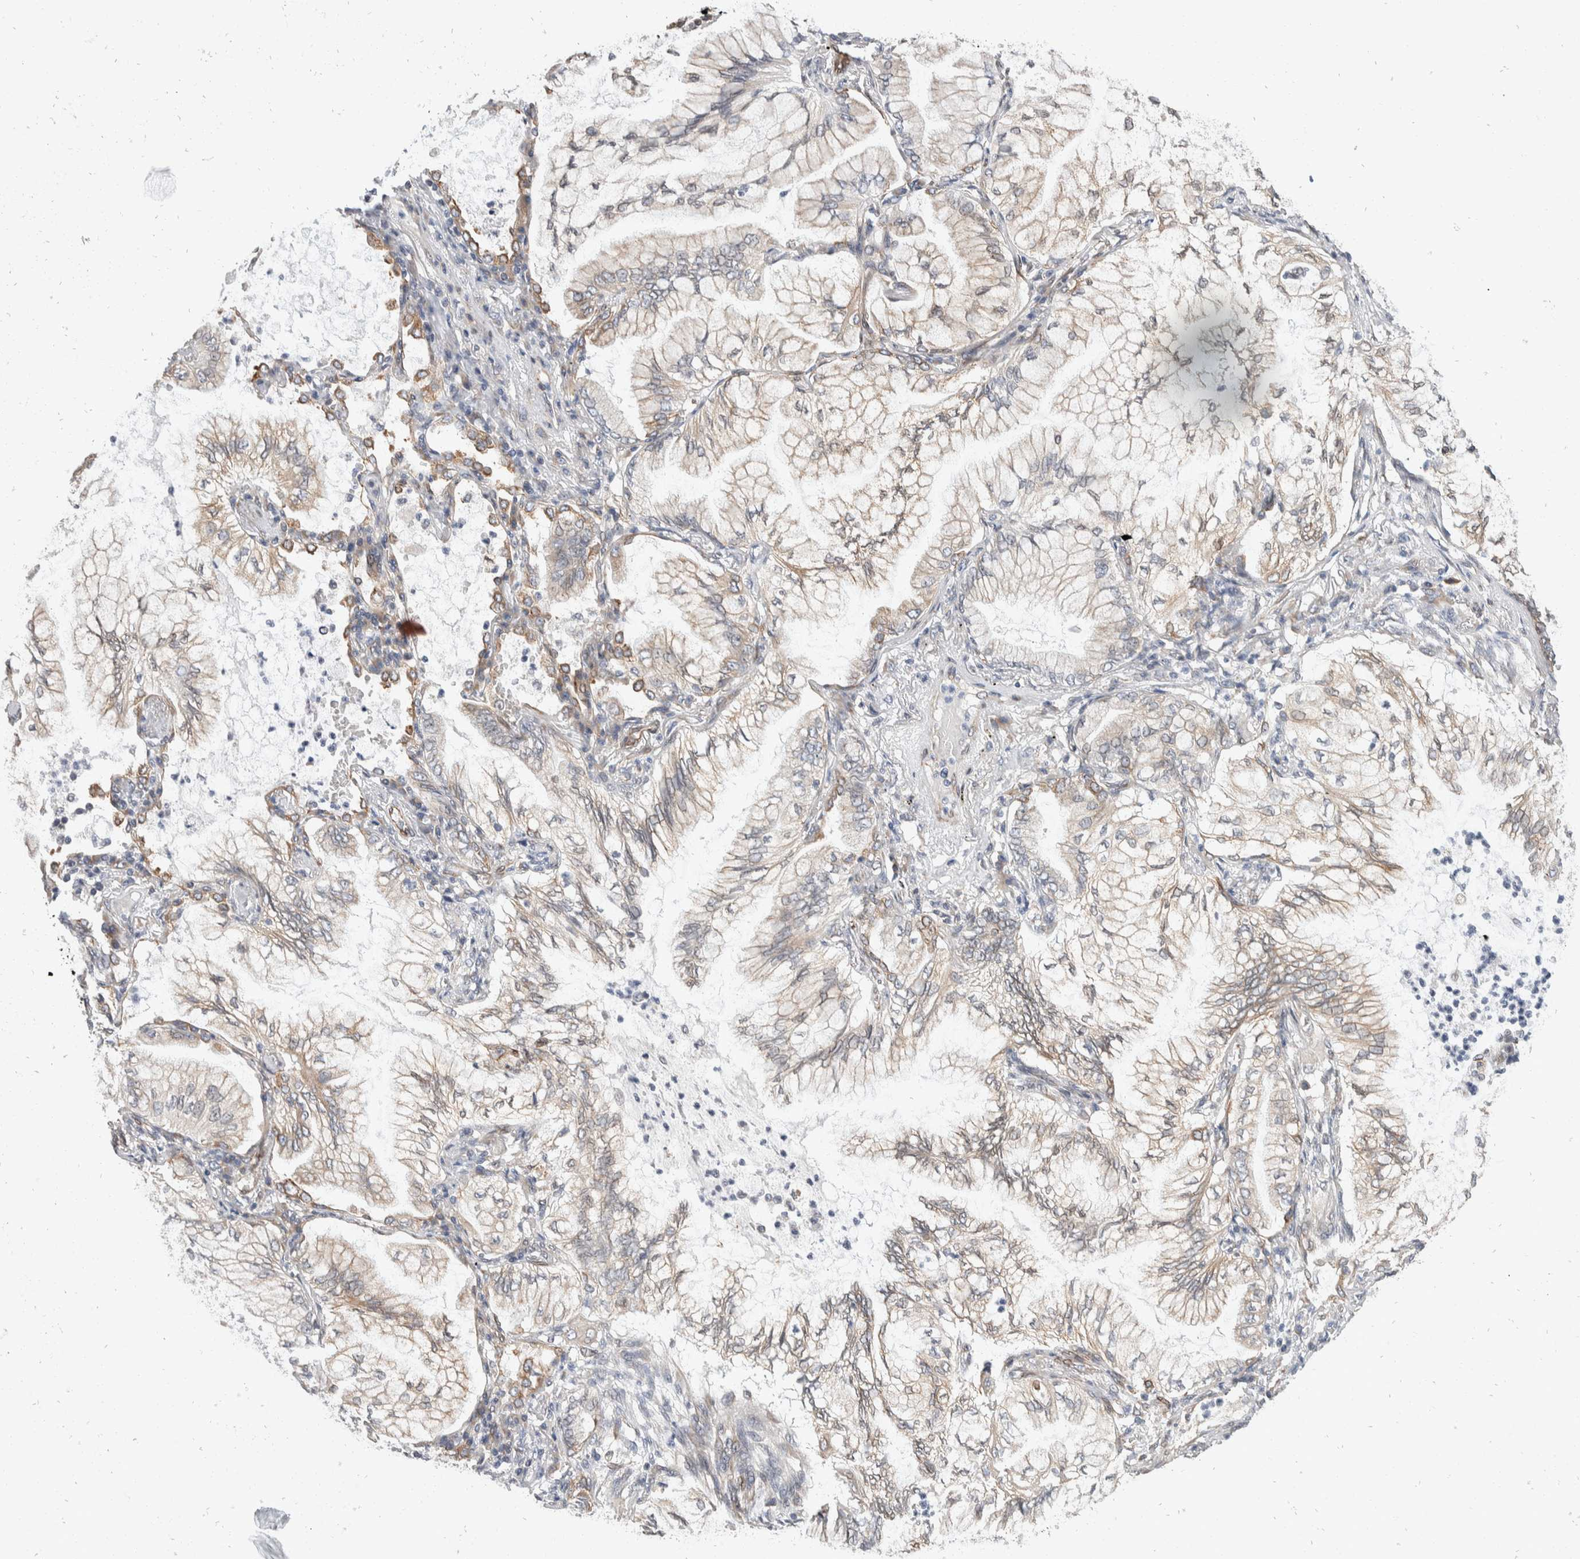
{"staining": {"intensity": "weak", "quantity": "25%-75%", "location": "cytoplasmic/membranous"}, "tissue": "lung cancer", "cell_type": "Tumor cells", "image_type": "cancer", "snomed": [{"axis": "morphology", "description": "Adenocarcinoma, NOS"}, {"axis": "topography", "description": "Lung"}], "caption": "Human lung adenocarcinoma stained with a brown dye shows weak cytoplasmic/membranous positive staining in approximately 25%-75% of tumor cells.", "gene": "TMEM245", "patient": {"sex": "female", "age": 70}}